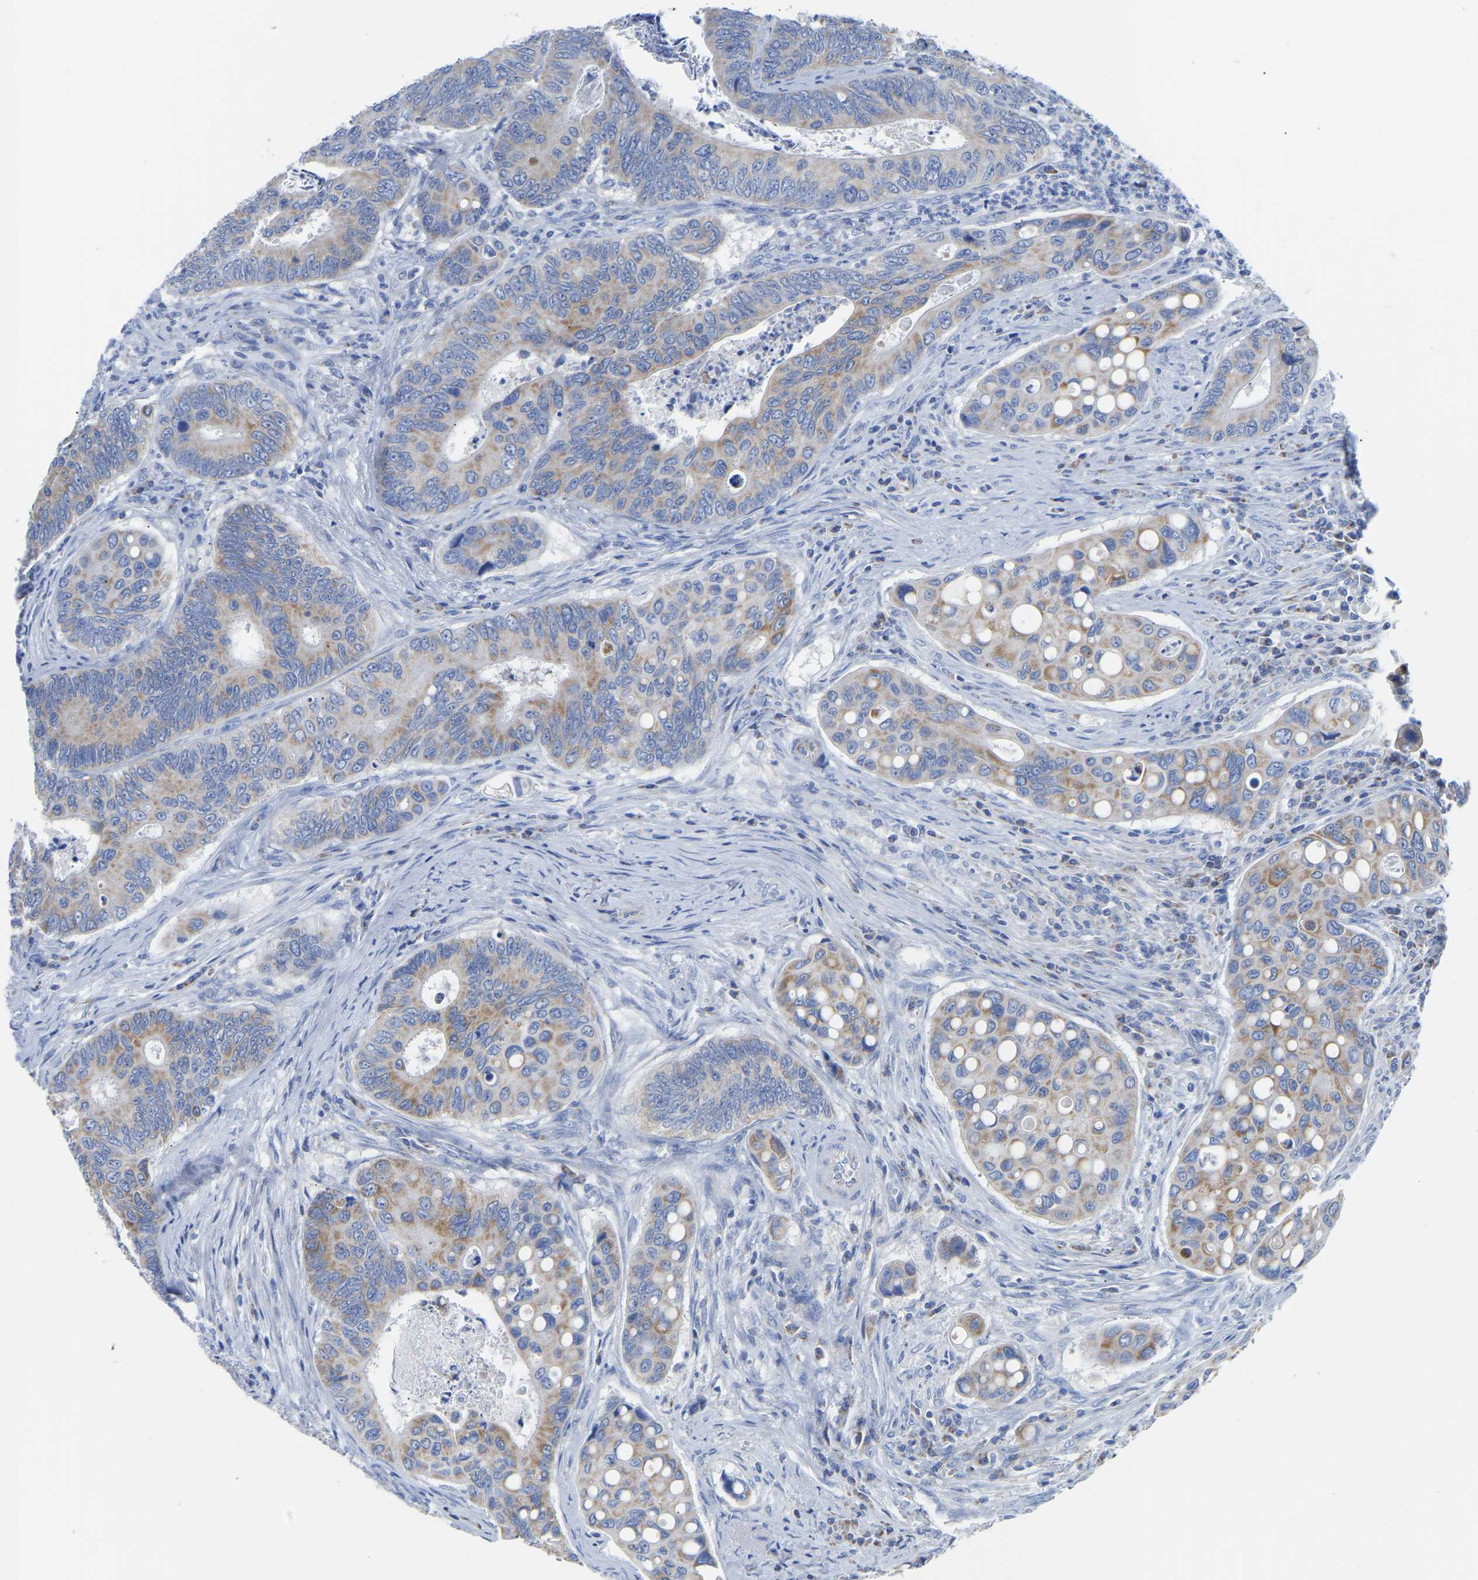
{"staining": {"intensity": "moderate", "quantity": "25%-75%", "location": "cytoplasmic/membranous"}, "tissue": "colorectal cancer", "cell_type": "Tumor cells", "image_type": "cancer", "snomed": [{"axis": "morphology", "description": "Inflammation, NOS"}, {"axis": "morphology", "description": "Adenocarcinoma, NOS"}, {"axis": "topography", "description": "Colon"}], "caption": "Immunohistochemistry (IHC) of adenocarcinoma (colorectal) shows medium levels of moderate cytoplasmic/membranous staining in about 25%-75% of tumor cells. (DAB (3,3'-diaminobenzidine) IHC with brightfield microscopy, high magnification).", "gene": "ETFA", "patient": {"sex": "male", "age": 72}}